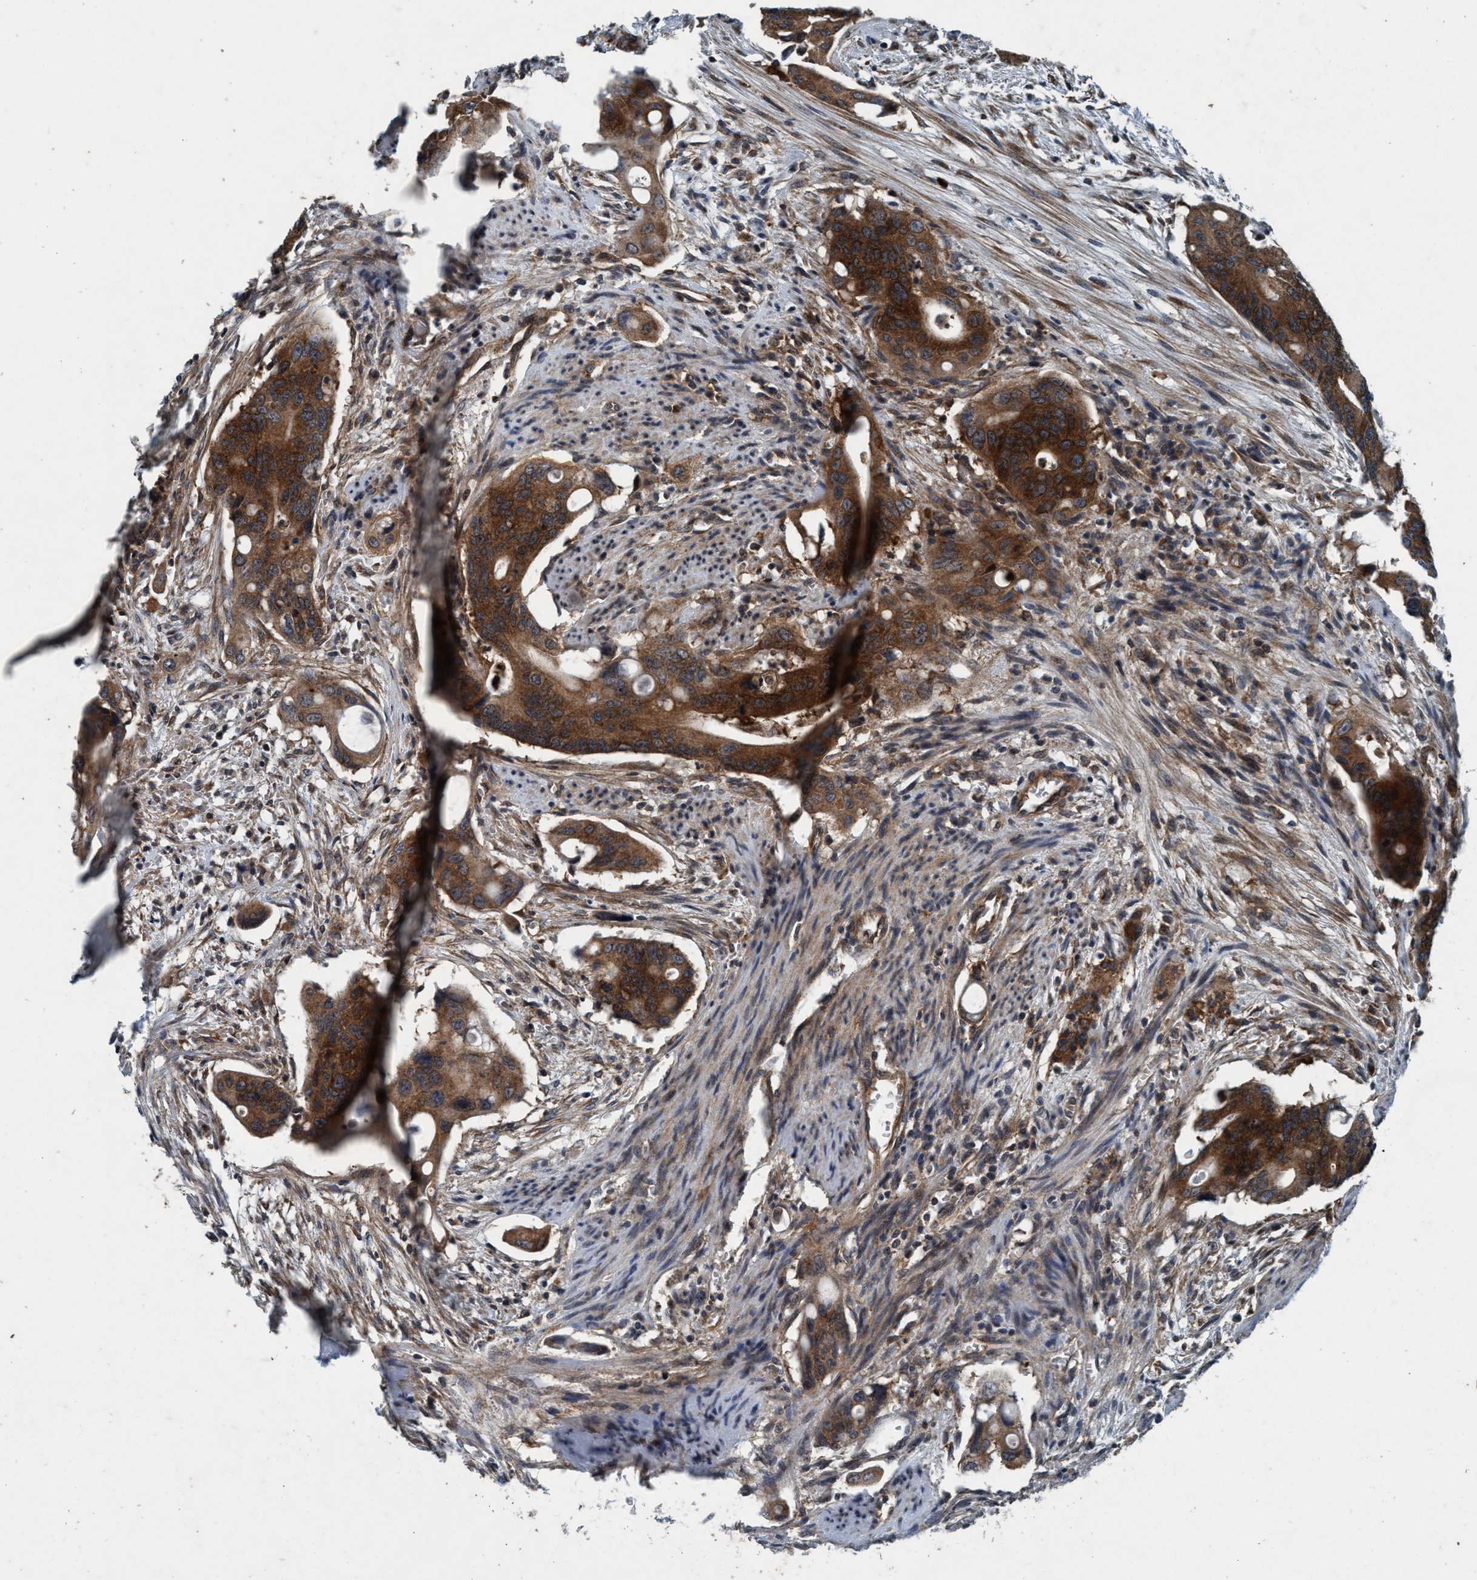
{"staining": {"intensity": "strong", "quantity": ">75%", "location": "cytoplasmic/membranous"}, "tissue": "colorectal cancer", "cell_type": "Tumor cells", "image_type": "cancer", "snomed": [{"axis": "morphology", "description": "Adenocarcinoma, NOS"}, {"axis": "topography", "description": "Colon"}], "caption": "This photomicrograph exhibits colorectal adenocarcinoma stained with immunohistochemistry to label a protein in brown. The cytoplasmic/membranous of tumor cells show strong positivity for the protein. Nuclei are counter-stained blue.", "gene": "AKT1S1", "patient": {"sex": "female", "age": 57}}